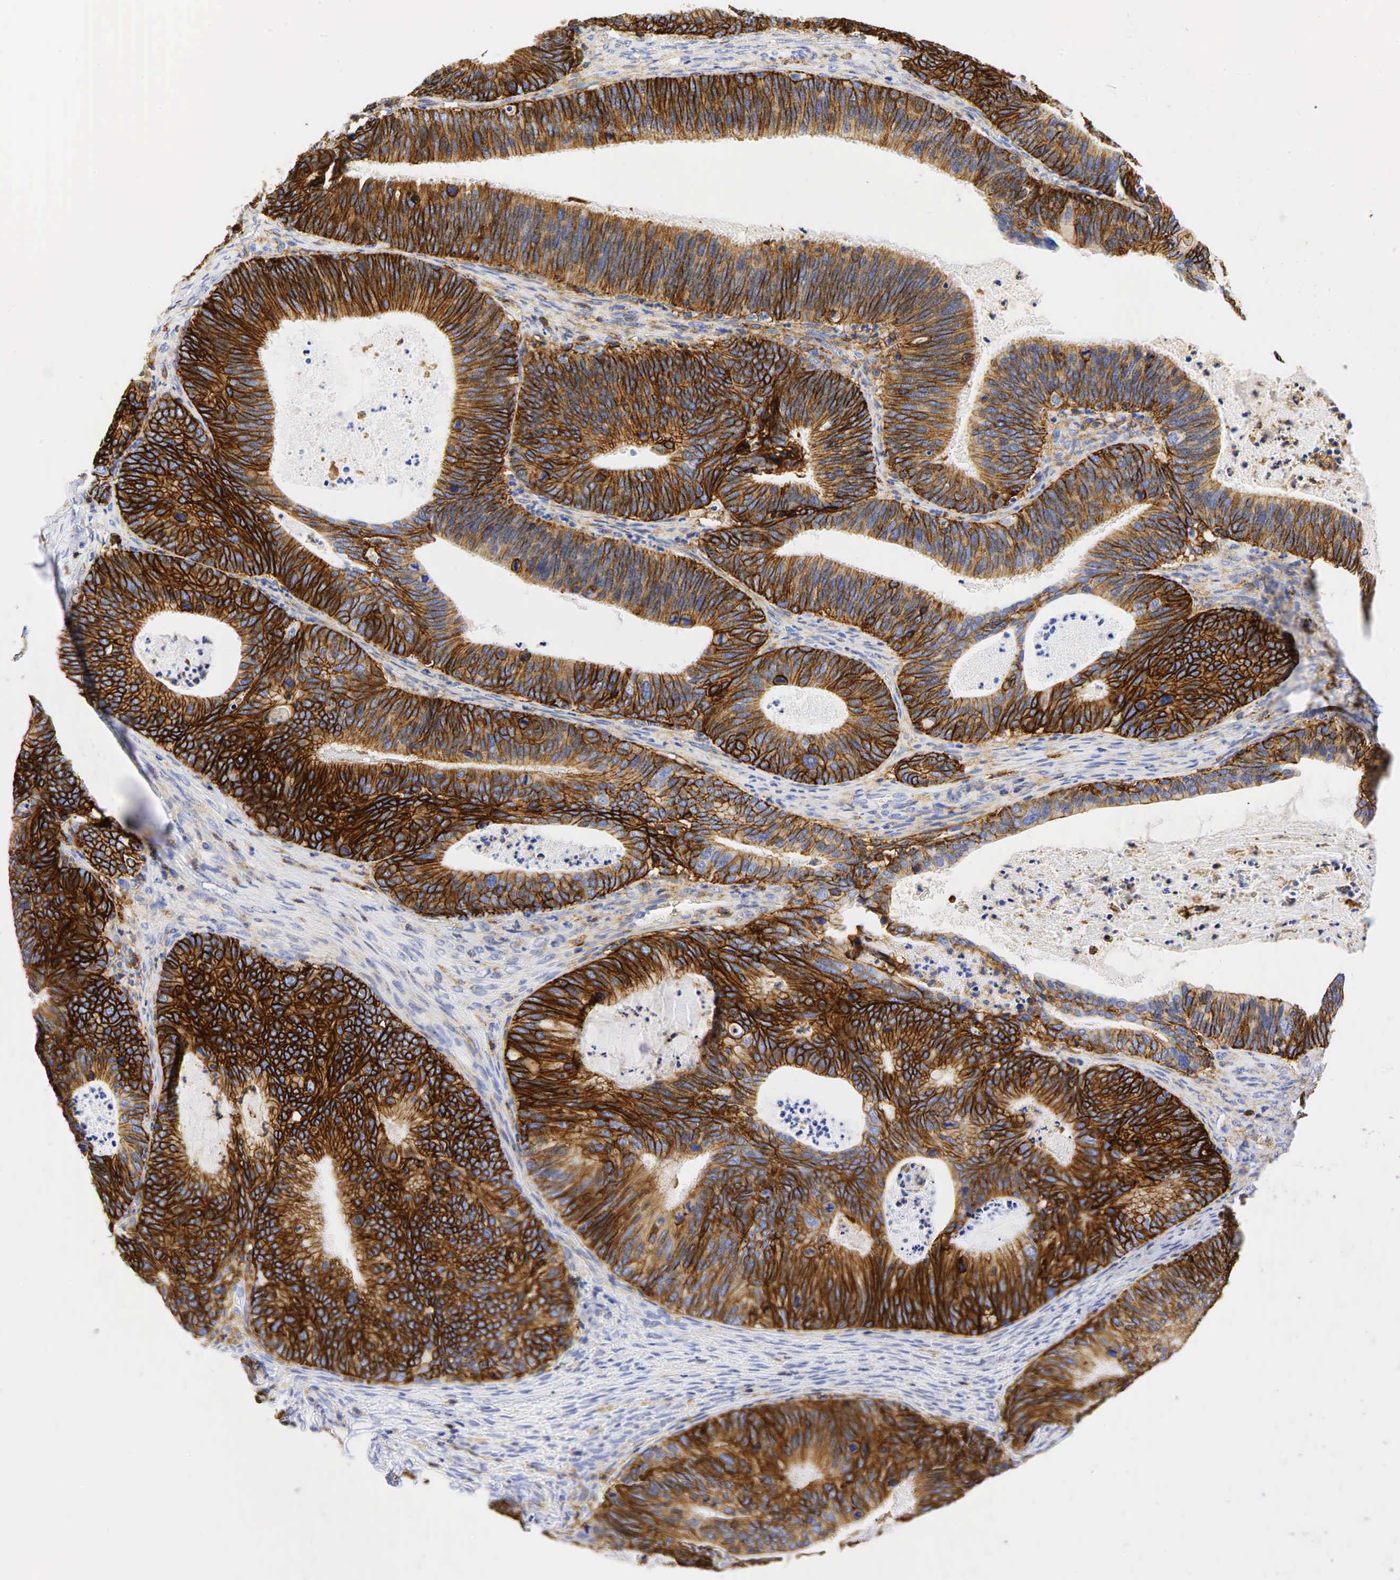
{"staining": {"intensity": "strong", "quantity": ">75%", "location": "cytoplasmic/membranous"}, "tissue": "ovarian cancer", "cell_type": "Tumor cells", "image_type": "cancer", "snomed": [{"axis": "morphology", "description": "Carcinoma, endometroid"}, {"axis": "topography", "description": "Ovary"}], "caption": "A micrograph of human ovarian endometroid carcinoma stained for a protein reveals strong cytoplasmic/membranous brown staining in tumor cells.", "gene": "CD44", "patient": {"sex": "female", "age": 52}}